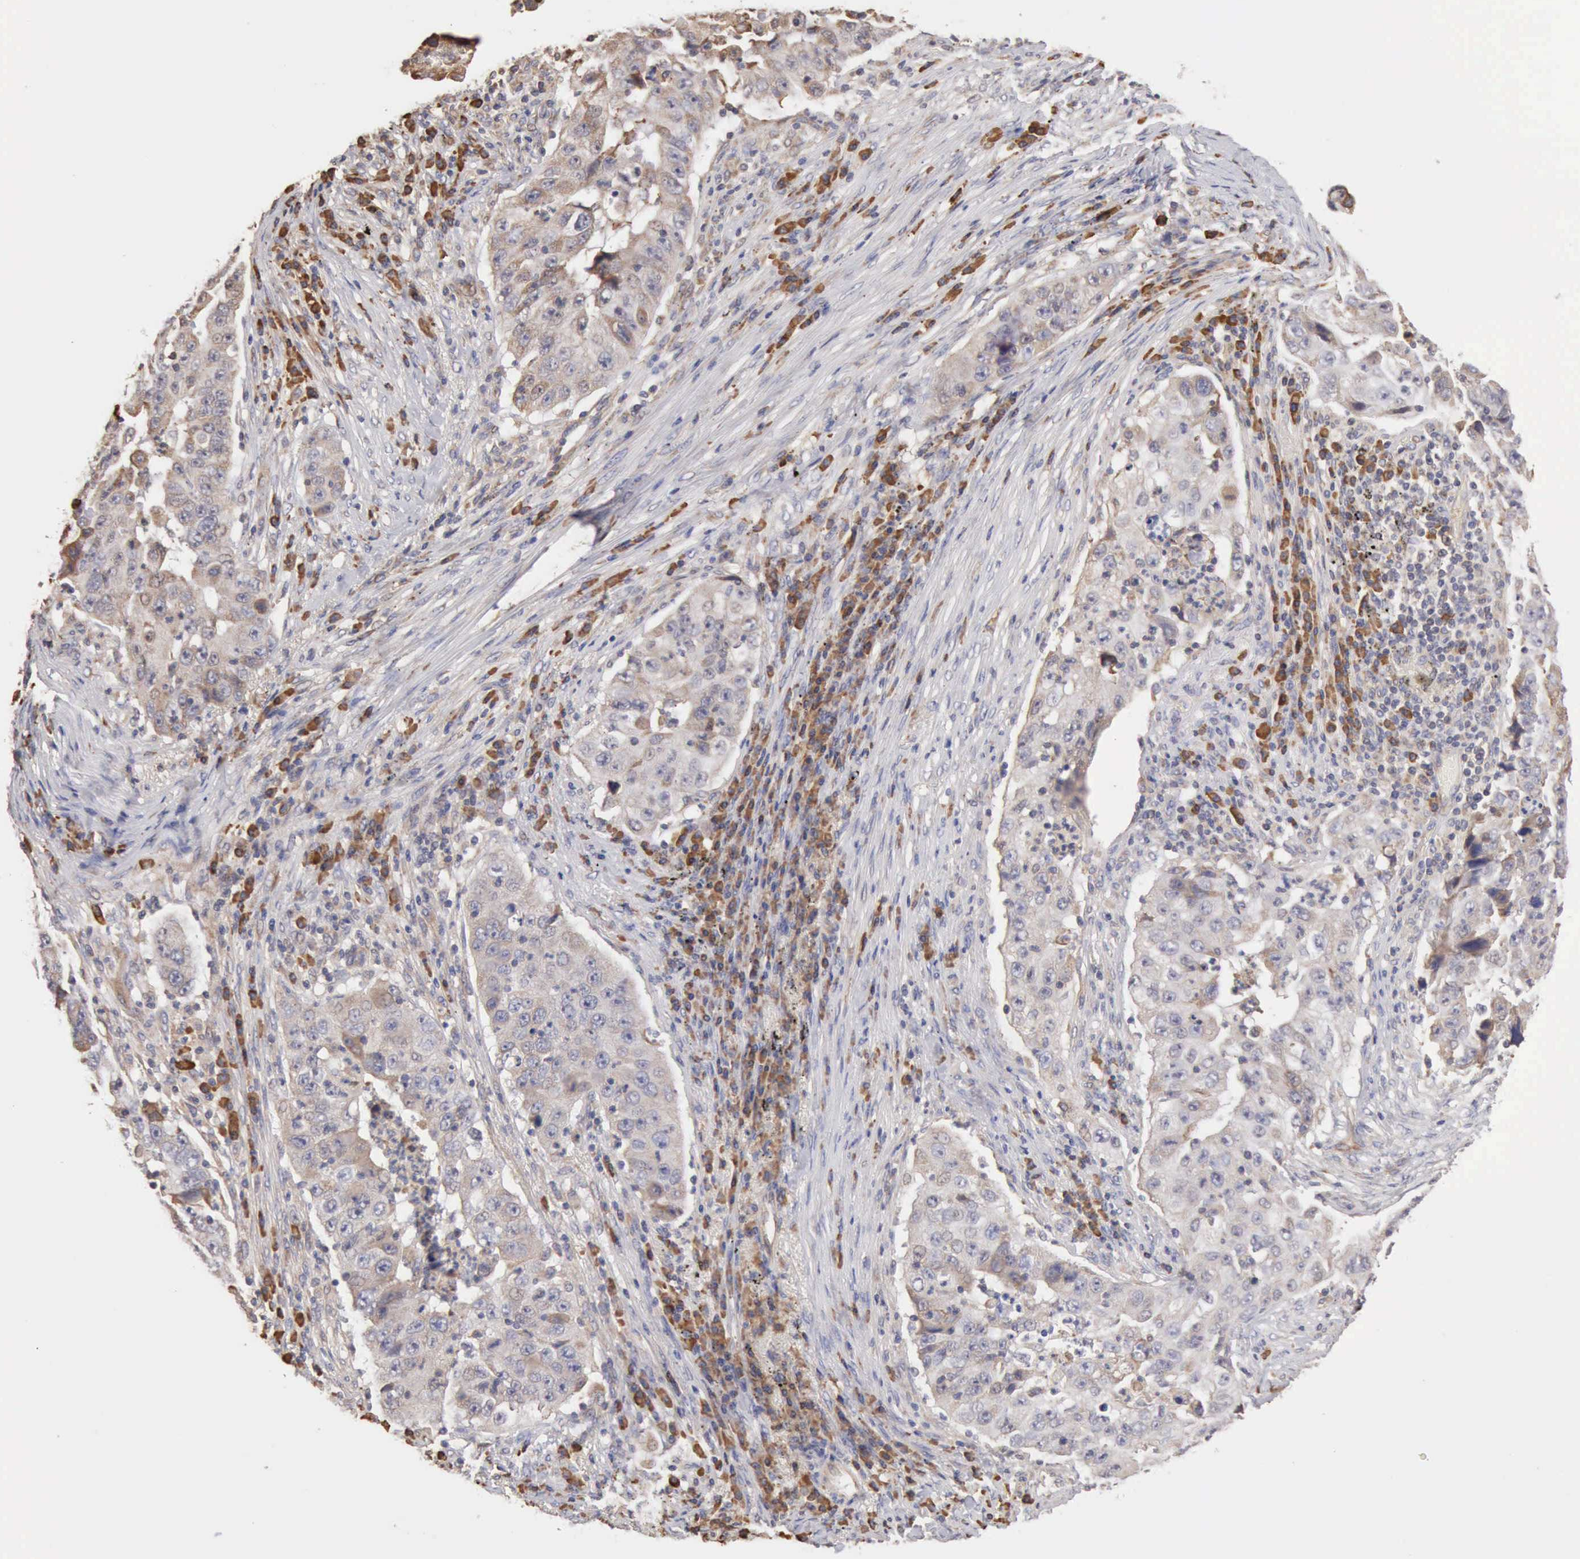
{"staining": {"intensity": "weak", "quantity": "25%-75%", "location": "cytoplasmic/membranous"}, "tissue": "lung cancer", "cell_type": "Tumor cells", "image_type": "cancer", "snomed": [{"axis": "morphology", "description": "Squamous cell carcinoma, NOS"}, {"axis": "topography", "description": "Lung"}], "caption": "About 25%-75% of tumor cells in lung cancer demonstrate weak cytoplasmic/membranous protein expression as visualized by brown immunohistochemical staining.", "gene": "GPR101", "patient": {"sex": "male", "age": 64}}